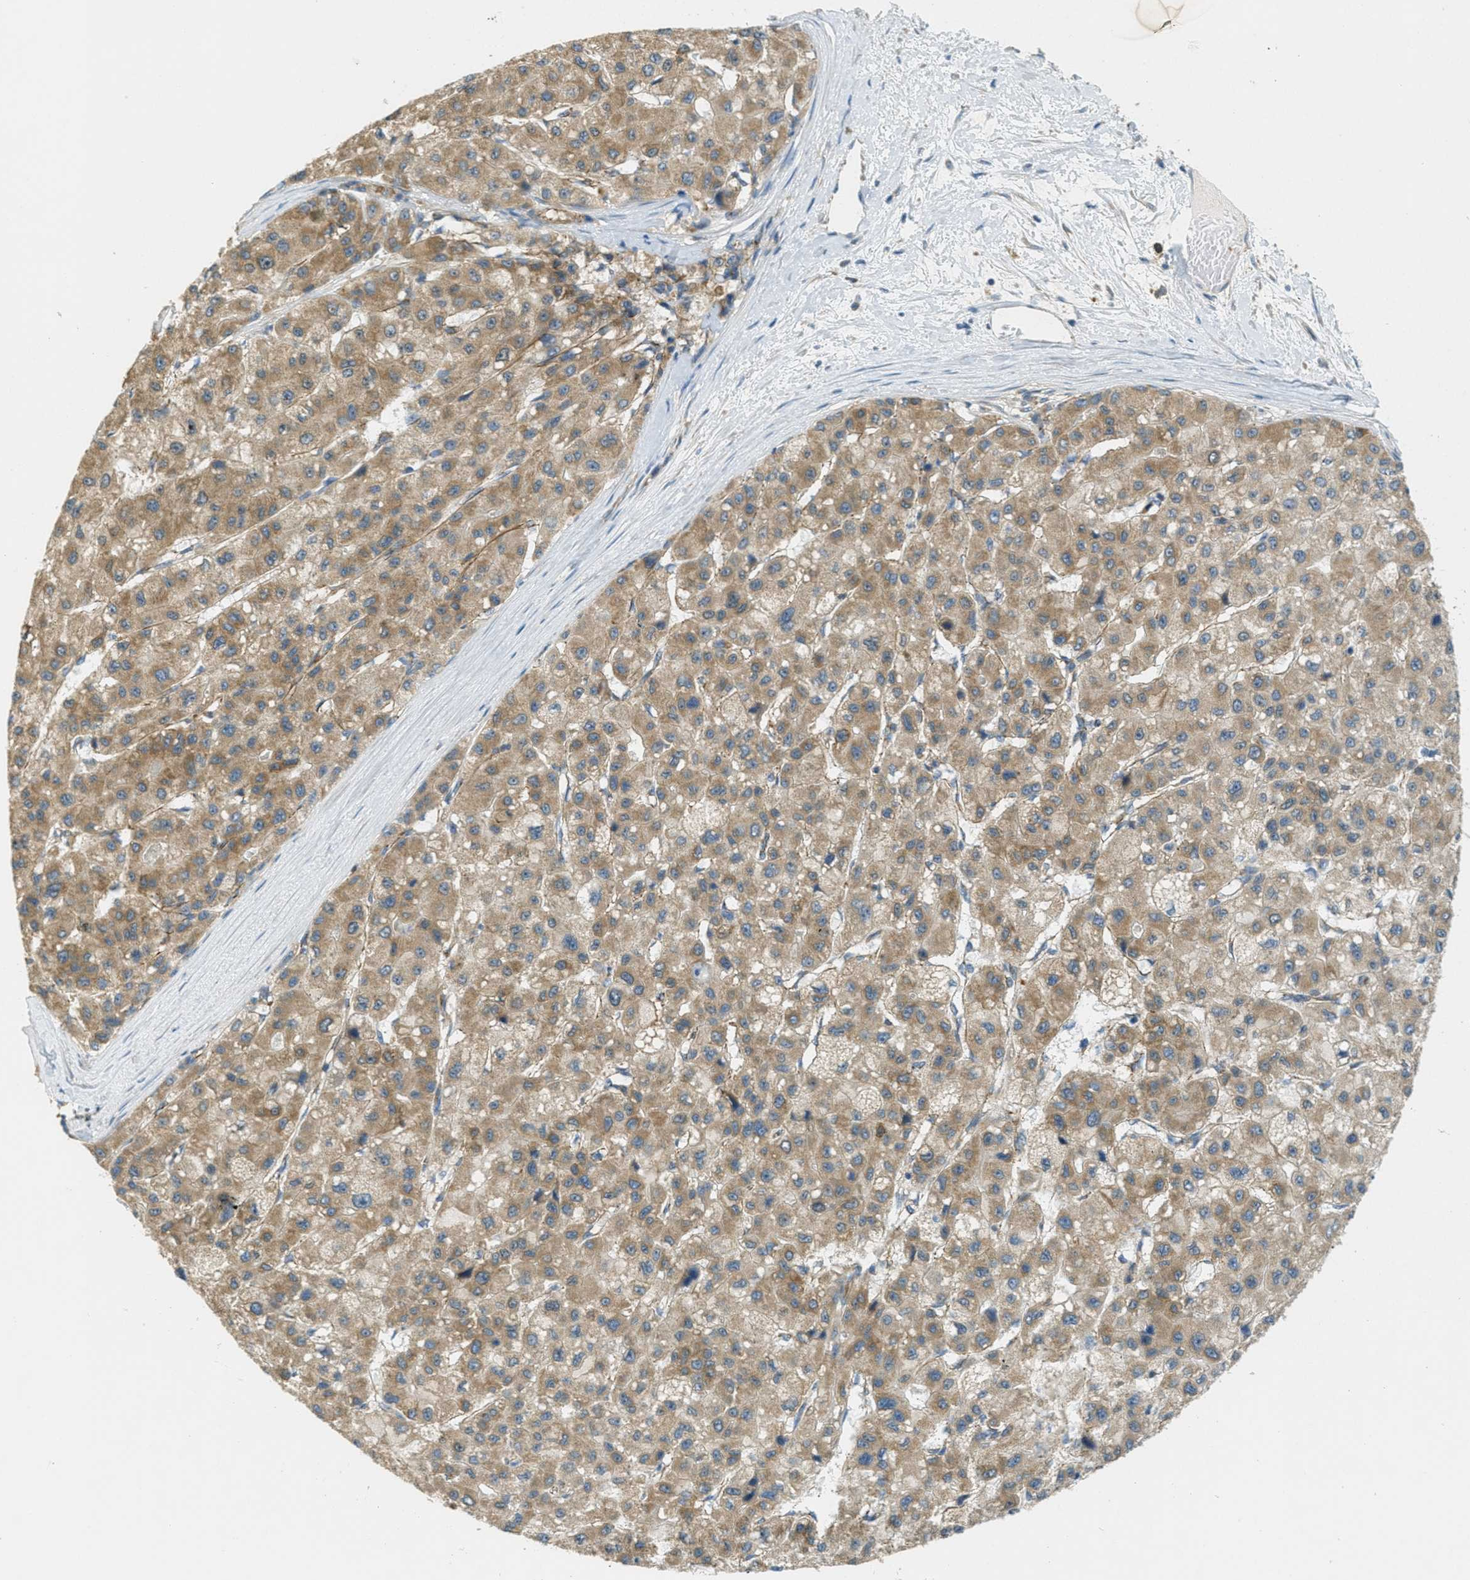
{"staining": {"intensity": "moderate", "quantity": ">75%", "location": "cytoplasmic/membranous"}, "tissue": "liver cancer", "cell_type": "Tumor cells", "image_type": "cancer", "snomed": [{"axis": "morphology", "description": "Carcinoma, Hepatocellular, NOS"}, {"axis": "topography", "description": "Liver"}], "caption": "IHC photomicrograph of neoplastic tissue: liver cancer (hepatocellular carcinoma) stained using immunohistochemistry reveals medium levels of moderate protein expression localized specifically in the cytoplasmic/membranous of tumor cells, appearing as a cytoplasmic/membranous brown color.", "gene": "JCAD", "patient": {"sex": "male", "age": 80}}